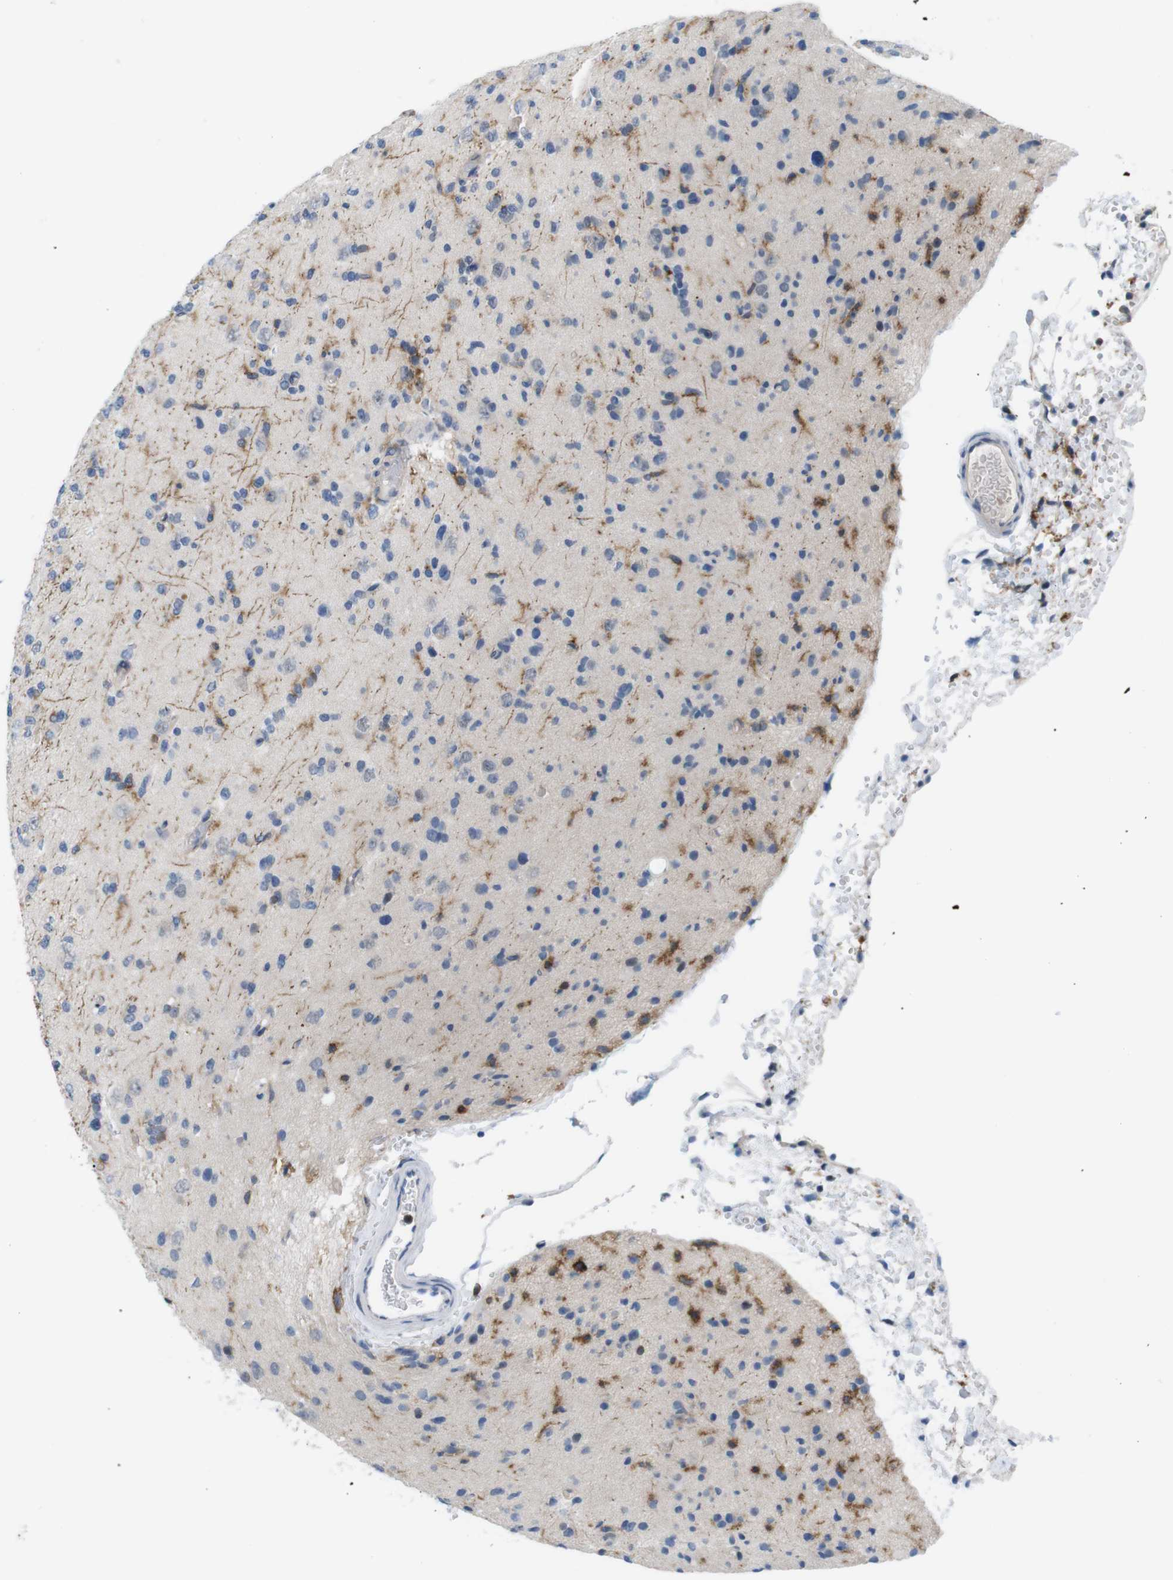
{"staining": {"intensity": "negative", "quantity": "none", "location": "none"}, "tissue": "glioma", "cell_type": "Tumor cells", "image_type": "cancer", "snomed": [{"axis": "morphology", "description": "Glioma, malignant, Low grade"}, {"axis": "topography", "description": "Brain"}], "caption": "Immunohistochemical staining of human malignant glioma (low-grade) reveals no significant positivity in tumor cells. (Immunohistochemistry, brightfield microscopy, high magnification).", "gene": "CD300C", "patient": {"sex": "female", "age": 22}}